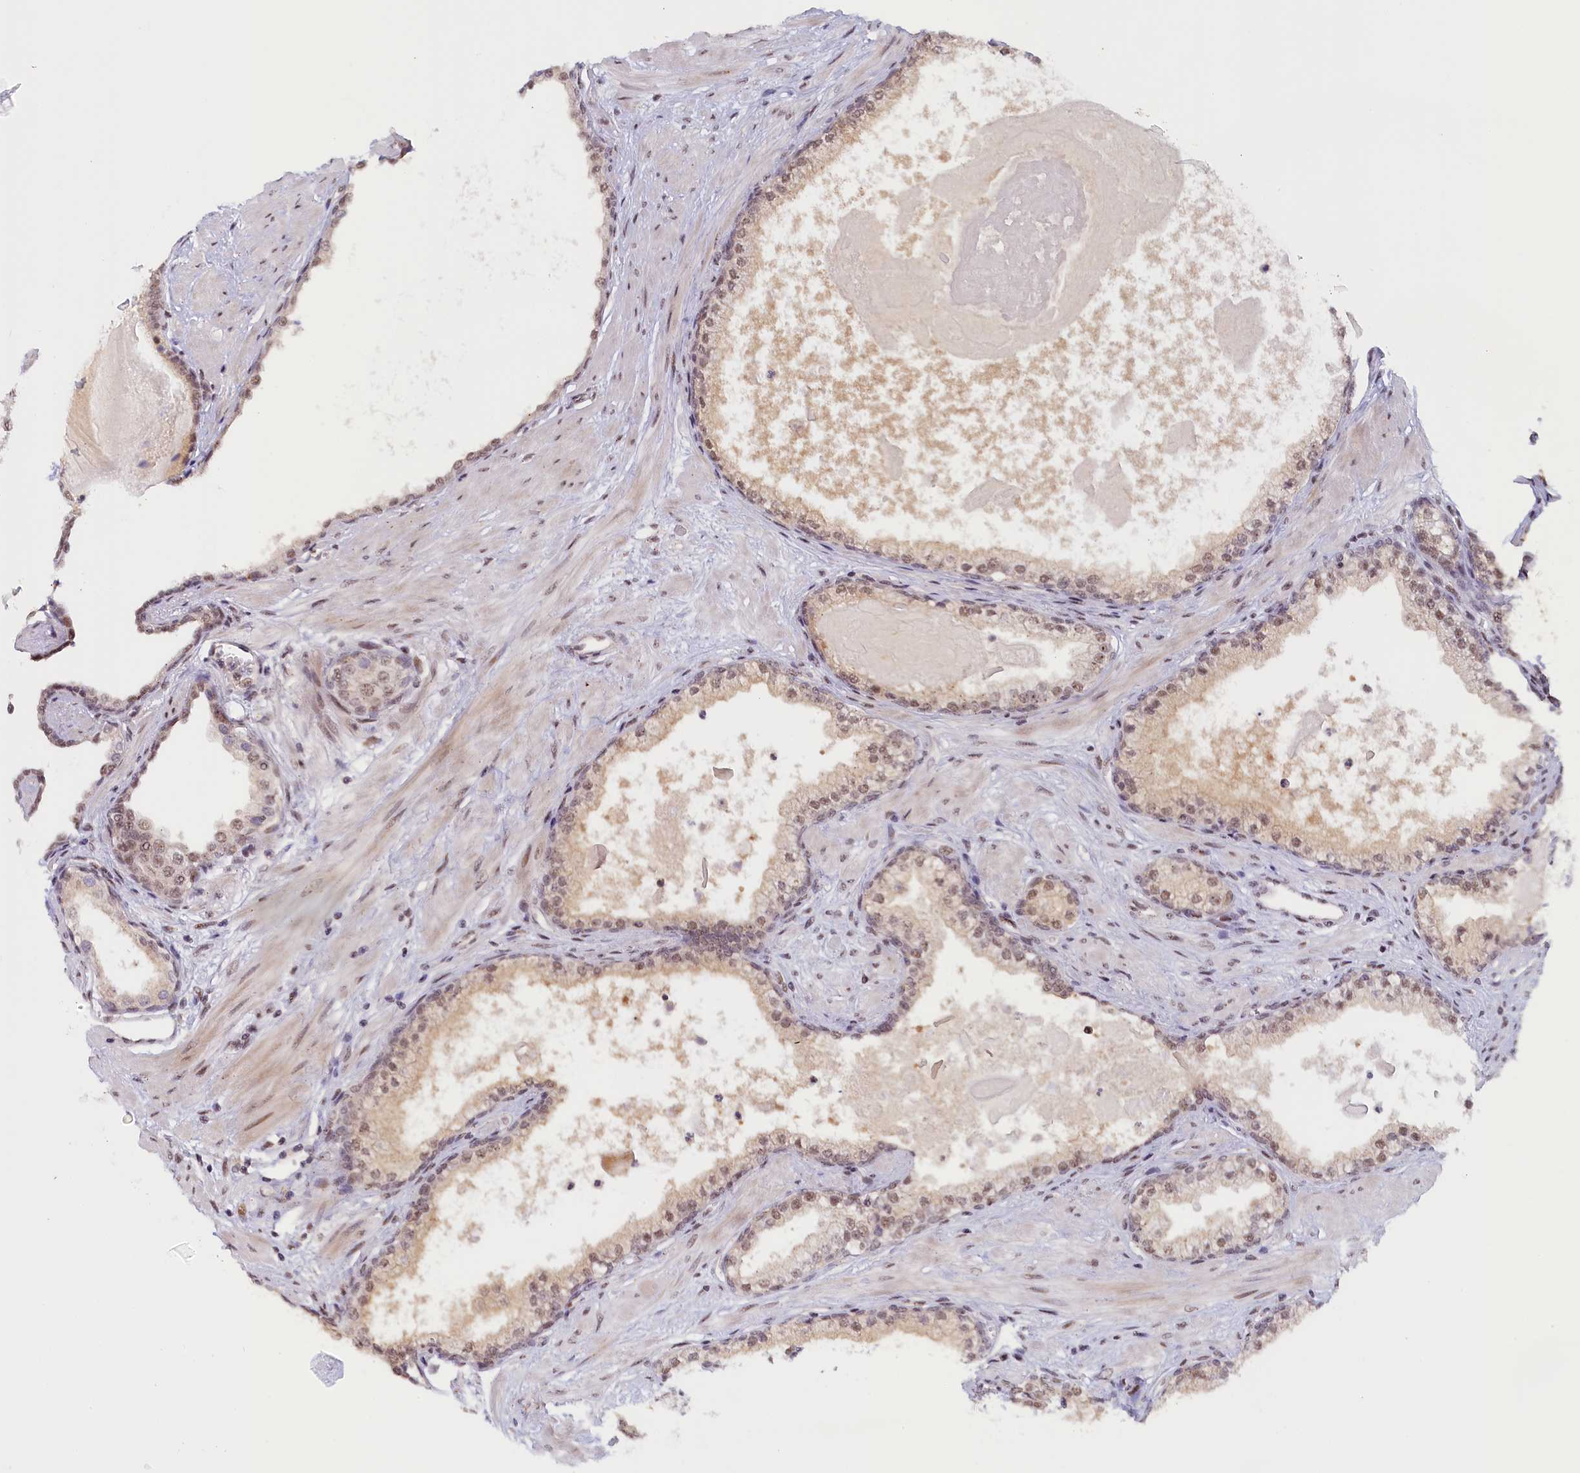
{"staining": {"intensity": "weak", "quantity": ">75%", "location": "cytoplasmic/membranous,nuclear"}, "tissue": "prostate", "cell_type": "Glandular cells", "image_type": "normal", "snomed": [{"axis": "morphology", "description": "Normal tissue, NOS"}, {"axis": "topography", "description": "Prostate"}], "caption": "Normal prostate reveals weak cytoplasmic/membranous,nuclear expression in approximately >75% of glandular cells, visualized by immunohistochemistry.", "gene": "SEC31B", "patient": {"sex": "male", "age": 57}}